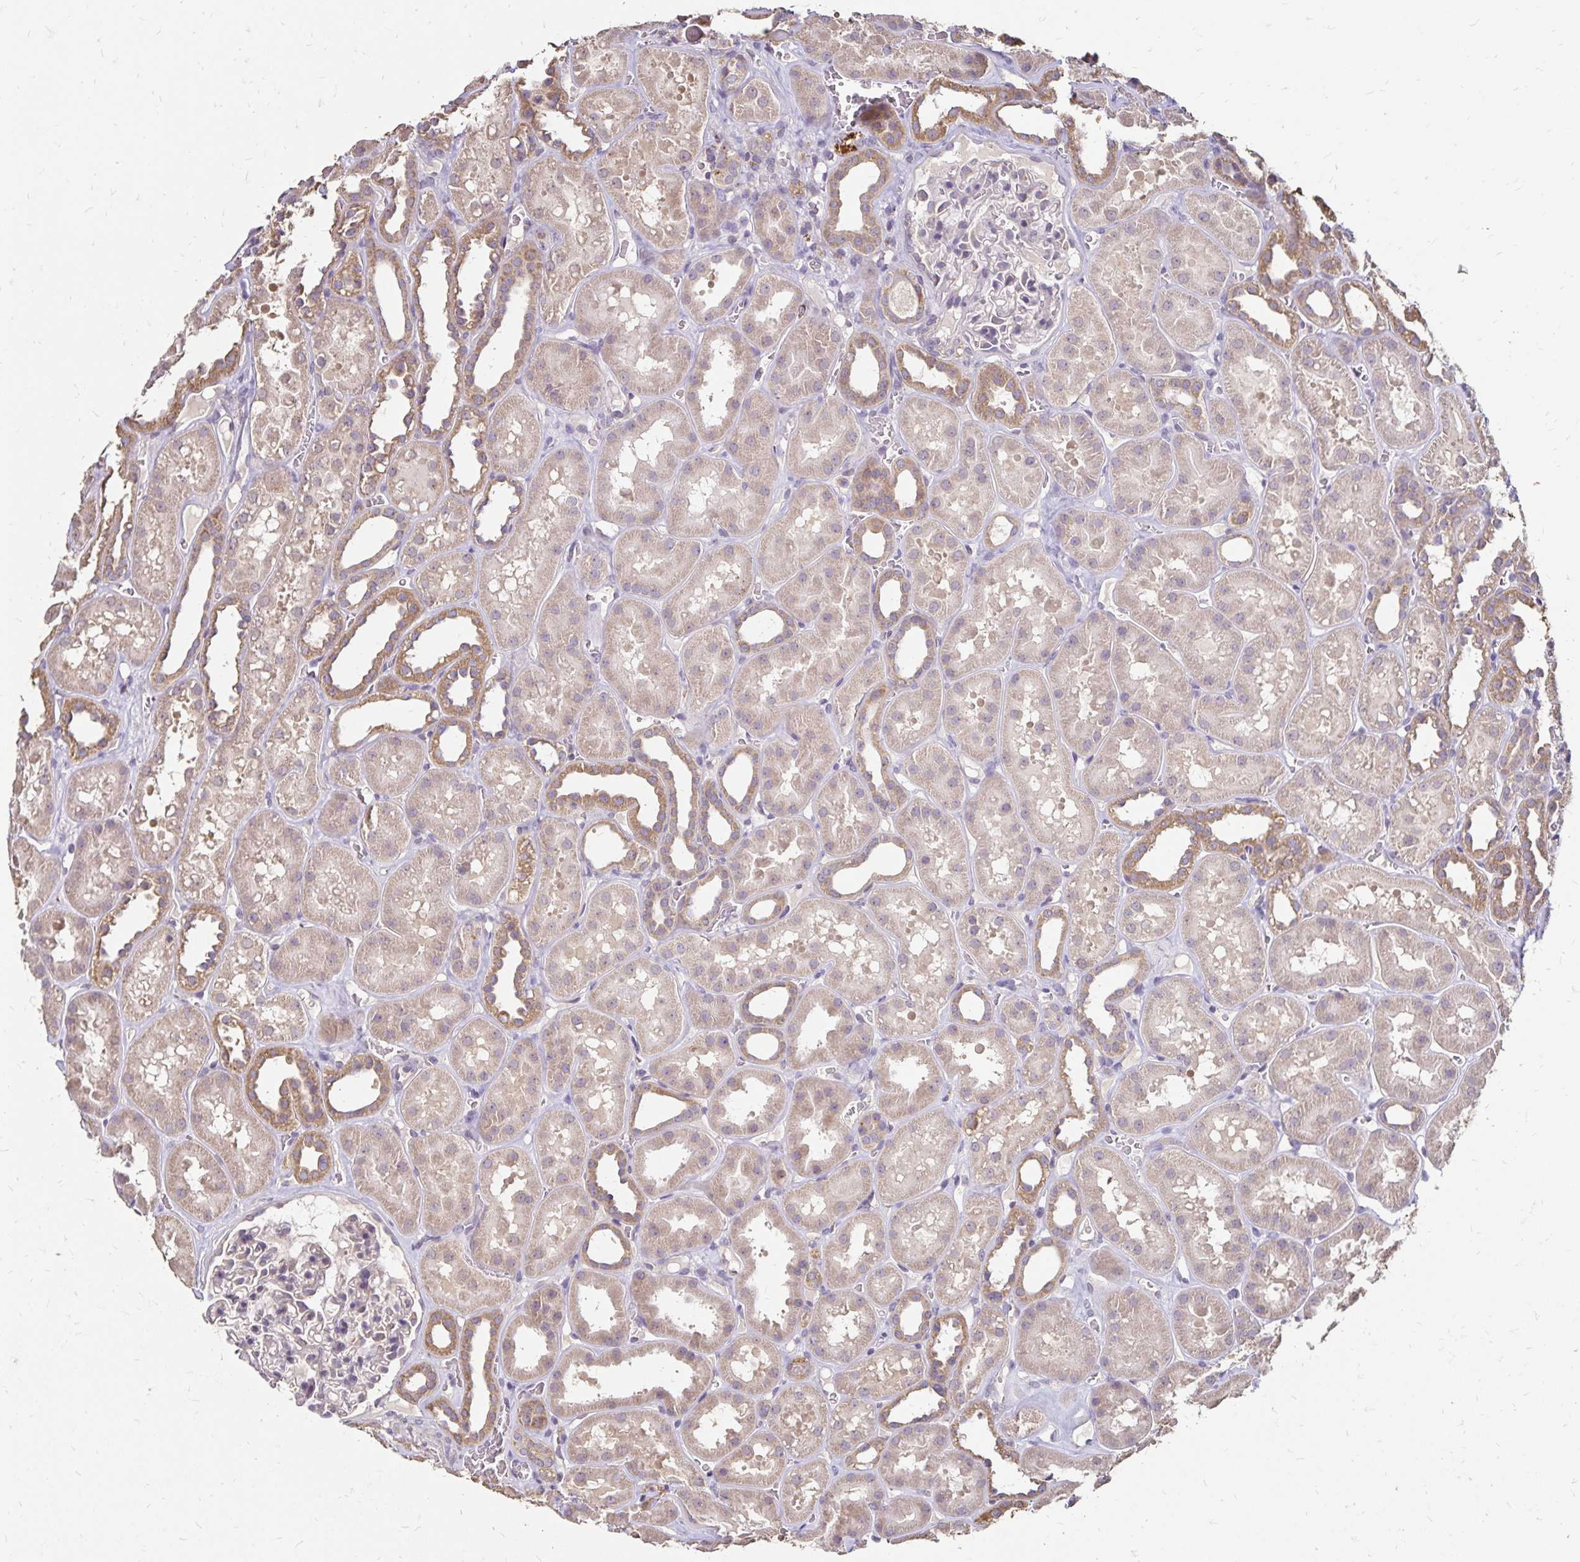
{"staining": {"intensity": "negative", "quantity": "none", "location": "none"}, "tissue": "kidney", "cell_type": "Cells in glomeruli", "image_type": "normal", "snomed": [{"axis": "morphology", "description": "Normal tissue, NOS"}, {"axis": "topography", "description": "Kidney"}], "caption": "IHC image of benign kidney: kidney stained with DAB displays no significant protein staining in cells in glomeruli.", "gene": "EMC10", "patient": {"sex": "female", "age": 41}}